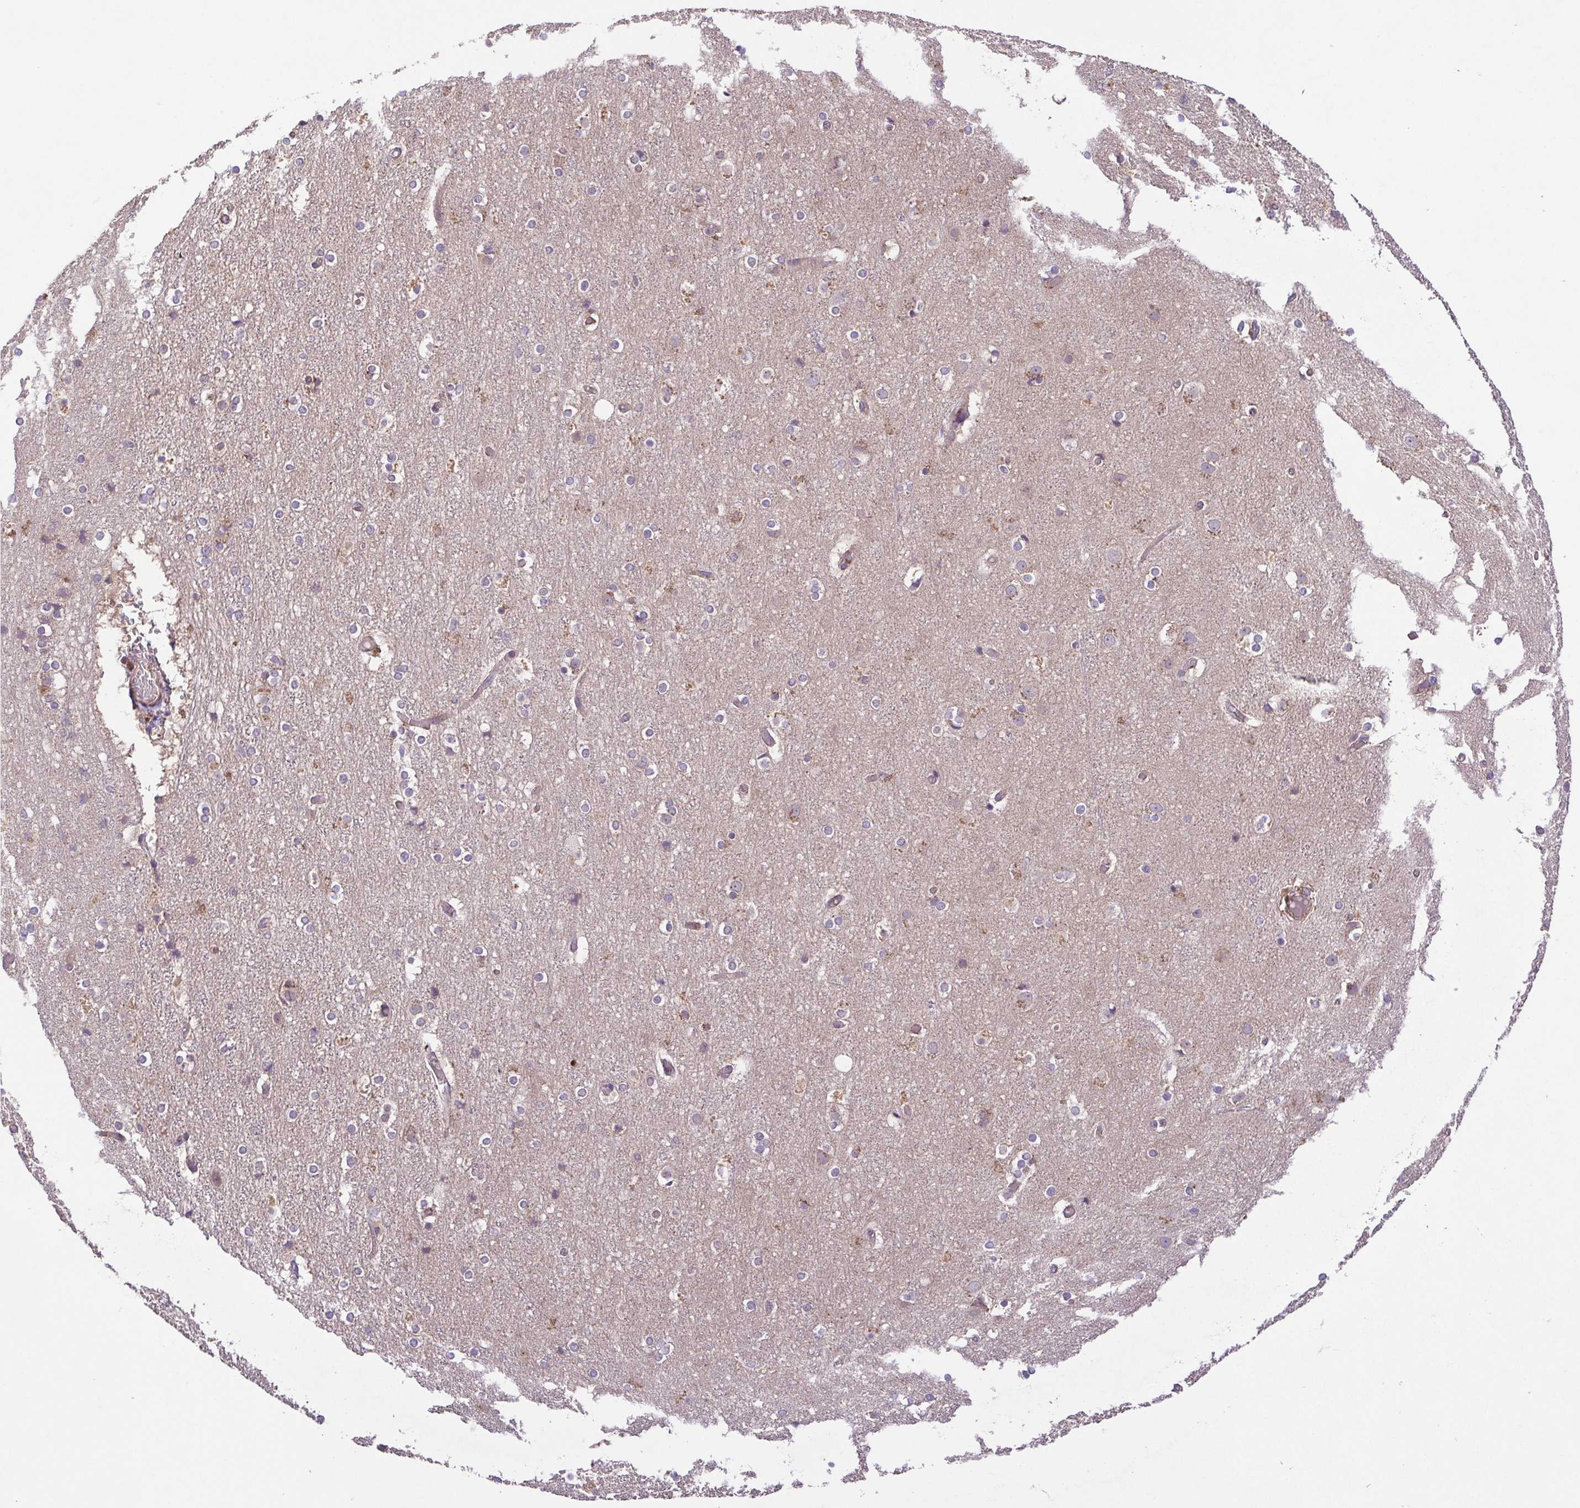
{"staining": {"intensity": "weak", "quantity": ">75%", "location": "cytoplasmic/membranous"}, "tissue": "cerebral cortex", "cell_type": "Endothelial cells", "image_type": "normal", "snomed": [{"axis": "morphology", "description": "Normal tissue, NOS"}, {"axis": "topography", "description": "Cerebral cortex"}], "caption": "This is an image of immunohistochemistry (IHC) staining of unremarkable cerebral cortex, which shows weak staining in the cytoplasmic/membranous of endothelial cells.", "gene": "IDE", "patient": {"sex": "female", "age": 52}}